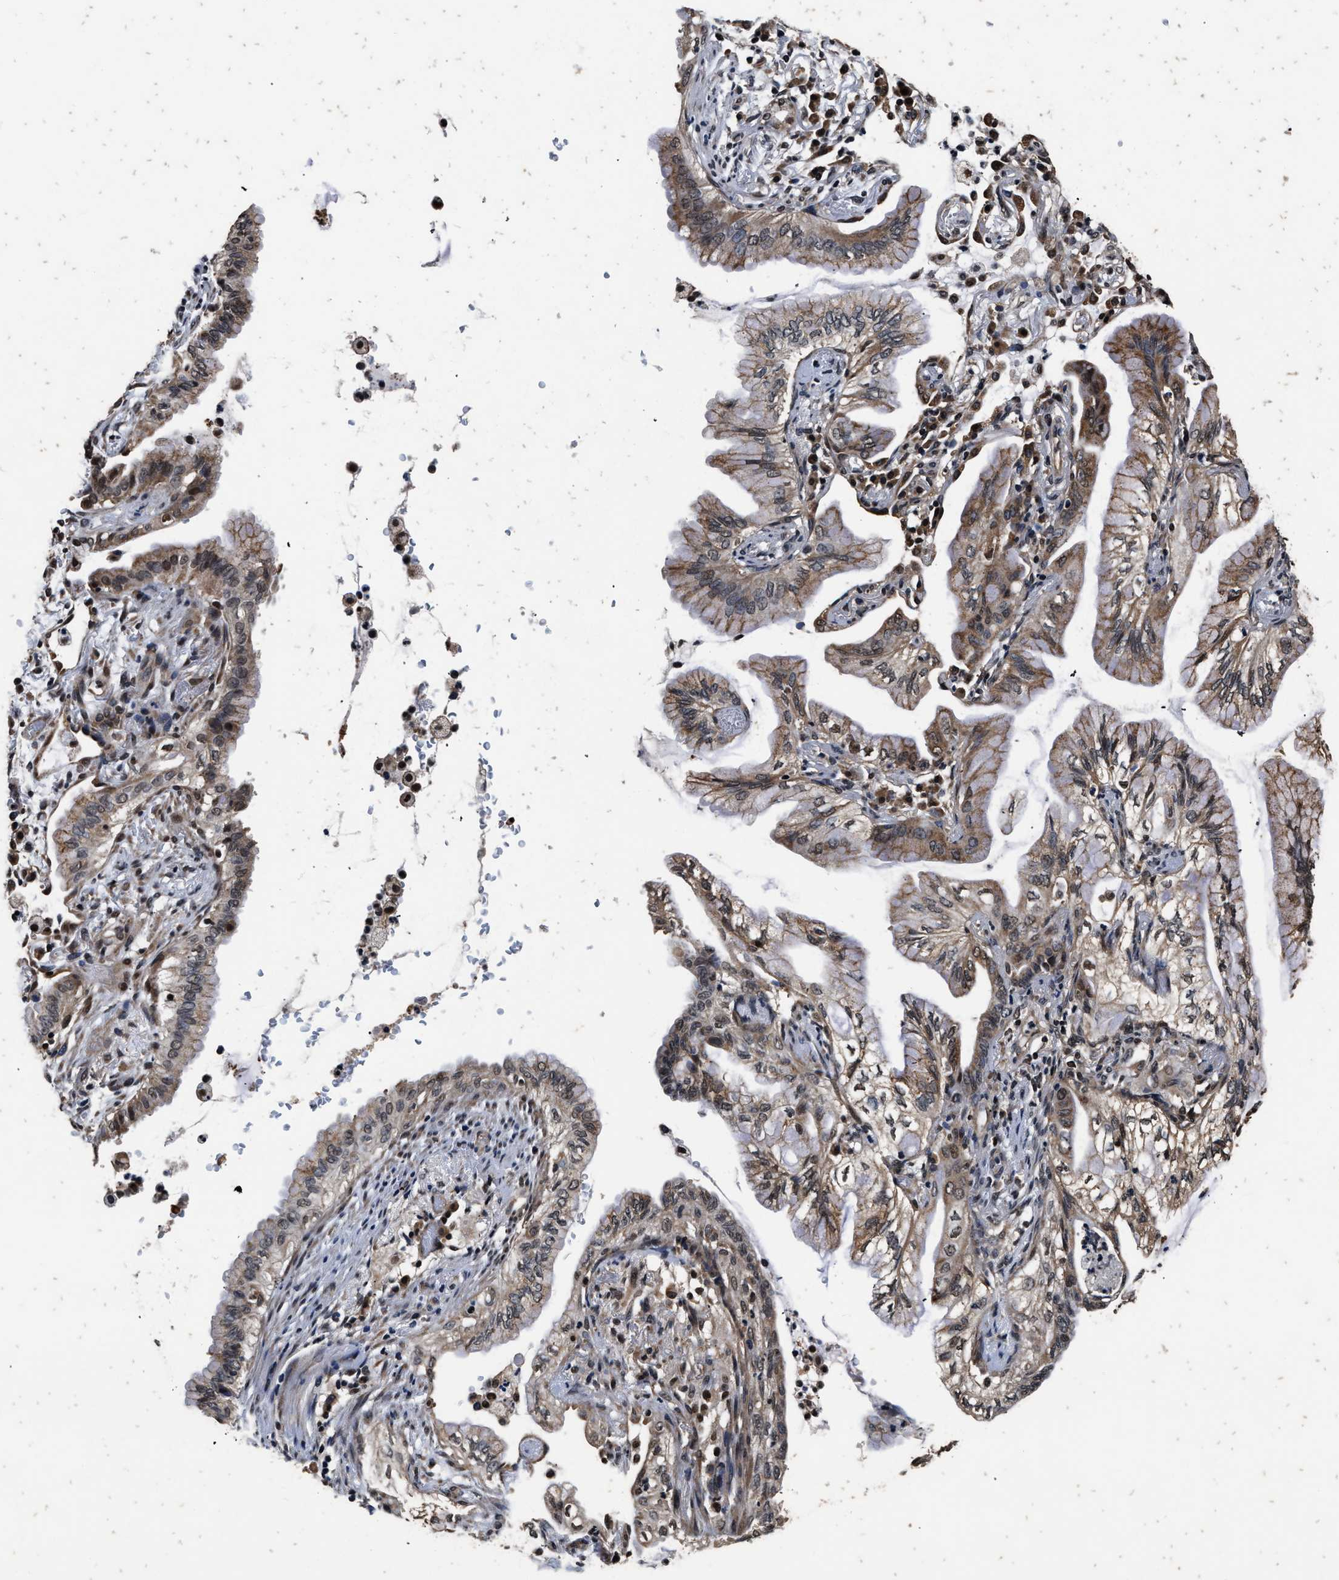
{"staining": {"intensity": "moderate", "quantity": ">75%", "location": "cytoplasmic/membranous"}, "tissue": "lung cancer", "cell_type": "Tumor cells", "image_type": "cancer", "snomed": [{"axis": "morphology", "description": "Adenocarcinoma, NOS"}, {"axis": "topography", "description": "Lung"}], "caption": "Immunohistochemical staining of human lung cancer (adenocarcinoma) reveals medium levels of moderate cytoplasmic/membranous positivity in about >75% of tumor cells.", "gene": "CSTF1", "patient": {"sex": "female", "age": 70}}